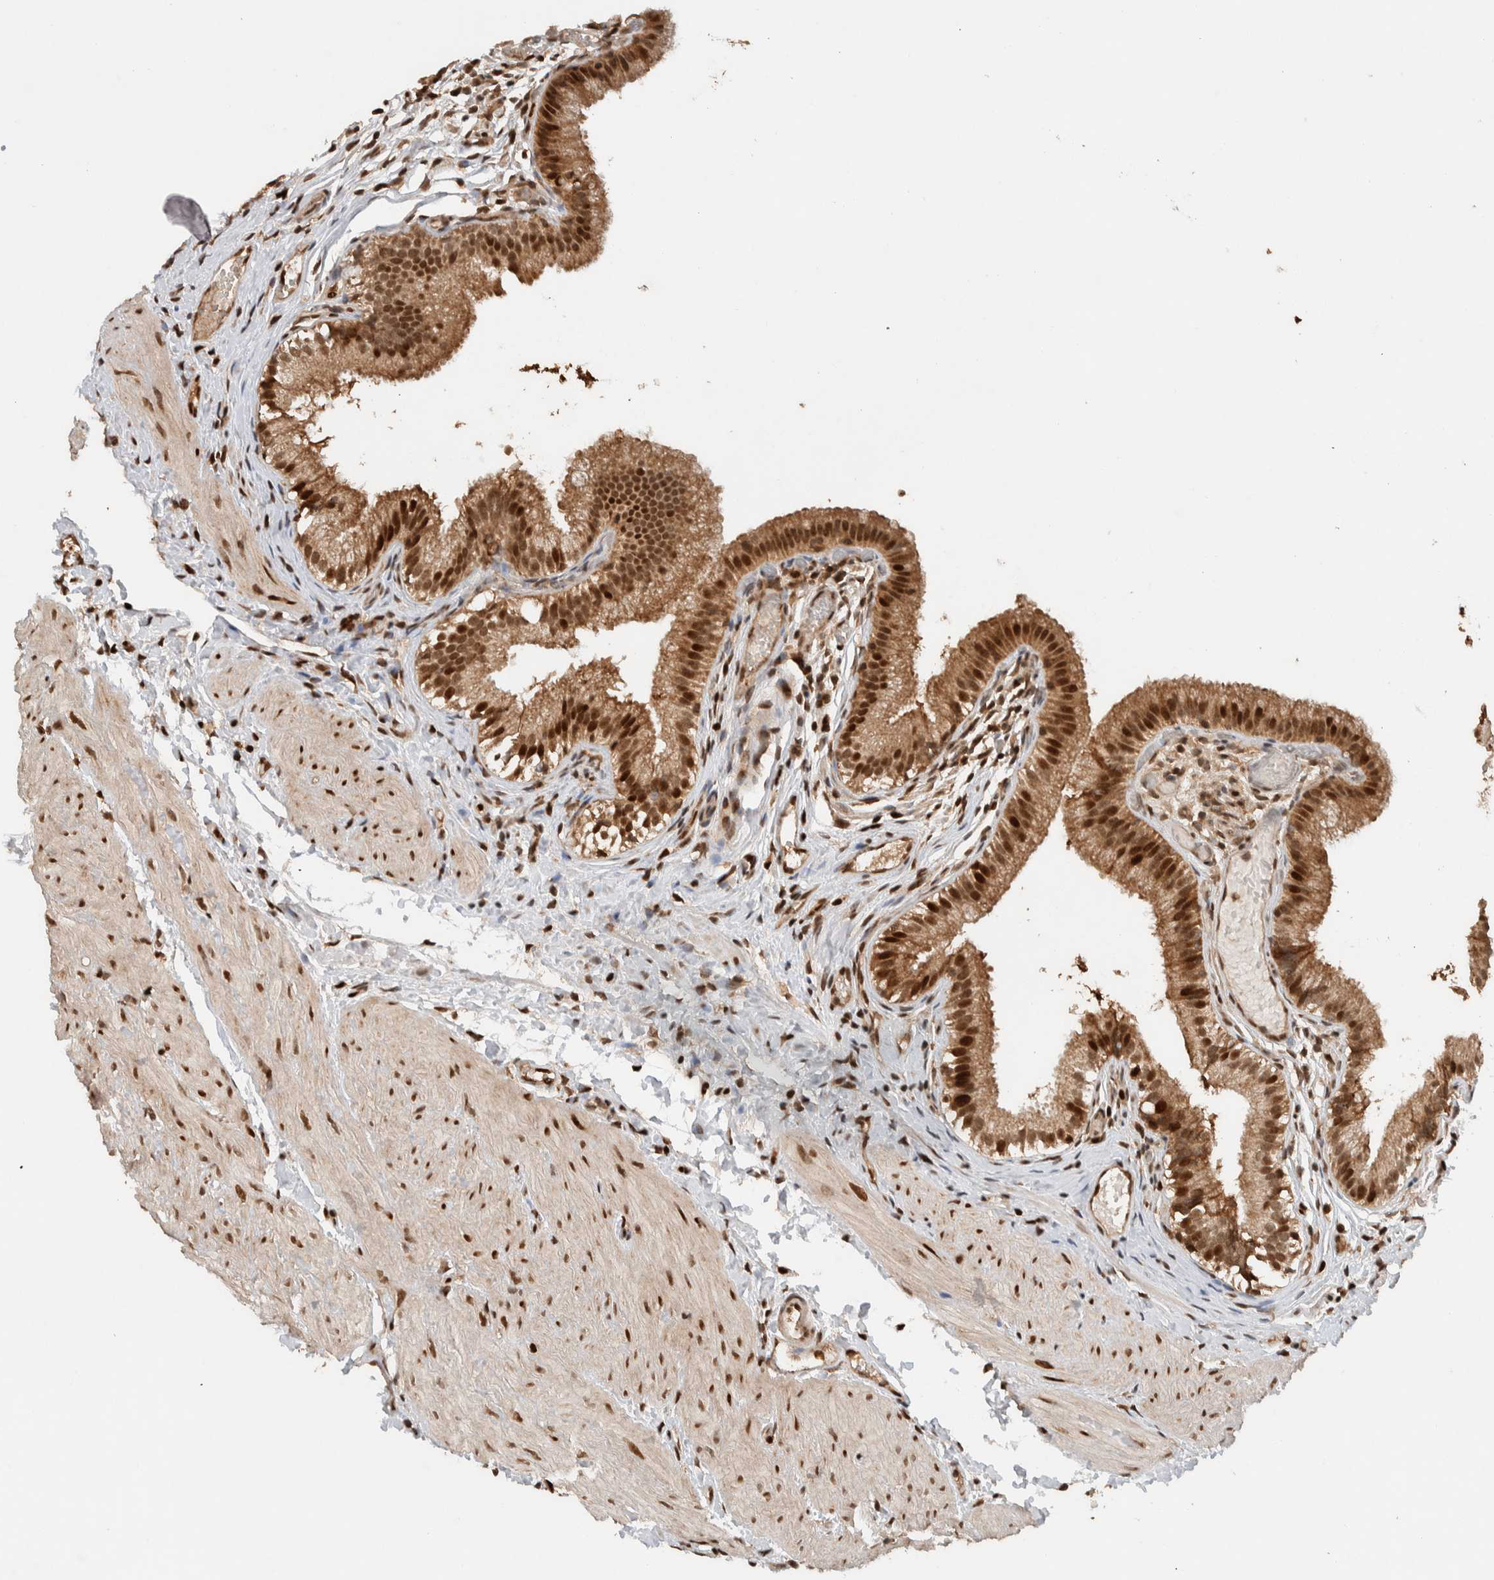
{"staining": {"intensity": "strong", "quantity": ">75%", "location": "nuclear"}, "tissue": "gallbladder", "cell_type": "Glandular cells", "image_type": "normal", "snomed": [{"axis": "morphology", "description": "Normal tissue, NOS"}, {"axis": "topography", "description": "Gallbladder"}], "caption": "DAB (3,3'-diaminobenzidine) immunohistochemical staining of unremarkable human gallbladder shows strong nuclear protein positivity in approximately >75% of glandular cells. Nuclei are stained in blue.", "gene": "ZNF521", "patient": {"sex": "female", "age": 26}}